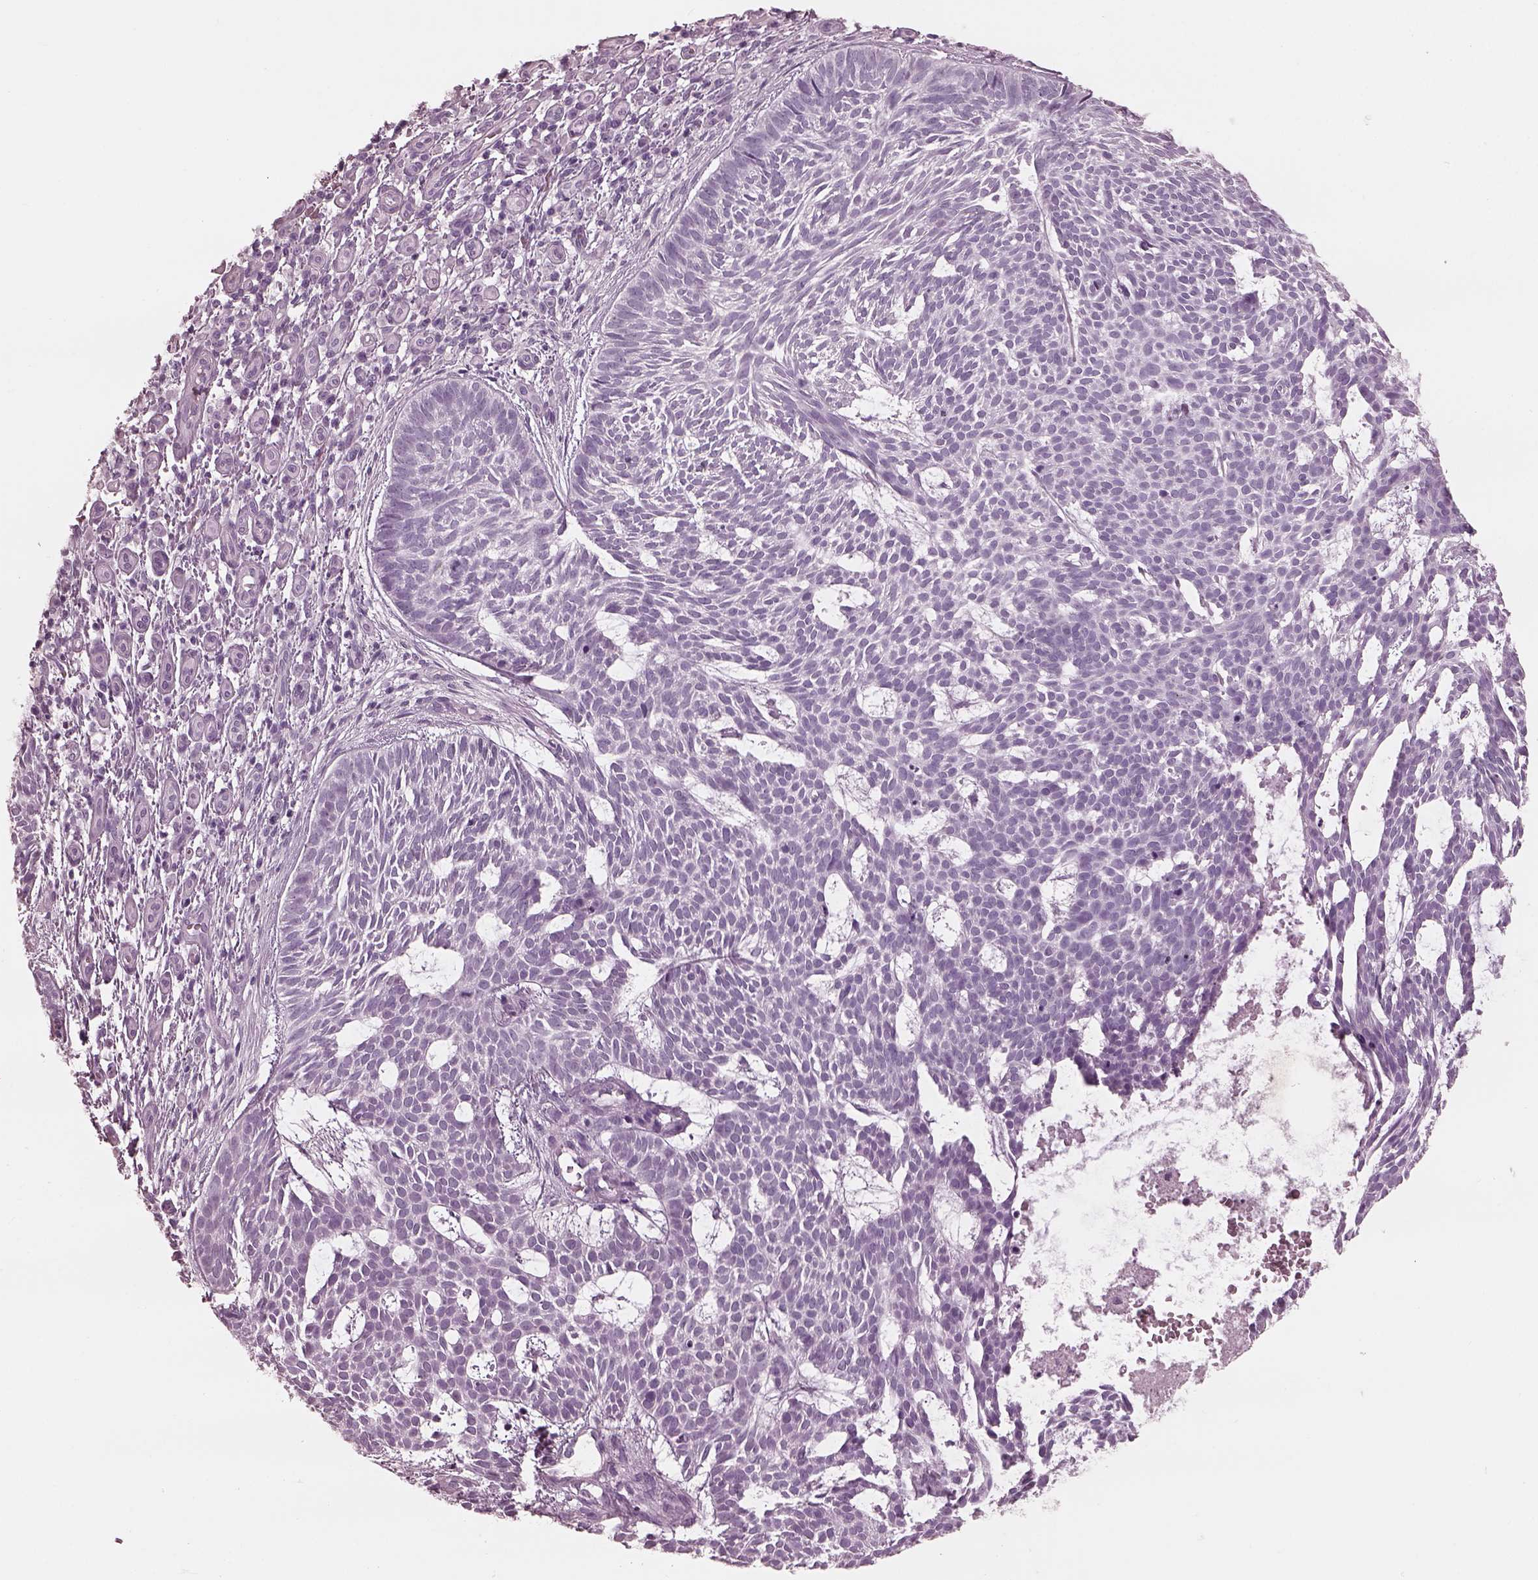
{"staining": {"intensity": "negative", "quantity": "none", "location": "none"}, "tissue": "skin cancer", "cell_type": "Tumor cells", "image_type": "cancer", "snomed": [{"axis": "morphology", "description": "Basal cell carcinoma"}, {"axis": "topography", "description": "Skin"}], "caption": "An immunohistochemistry (IHC) micrograph of skin basal cell carcinoma is shown. There is no staining in tumor cells of skin basal cell carcinoma.", "gene": "FABP9", "patient": {"sex": "male", "age": 59}}